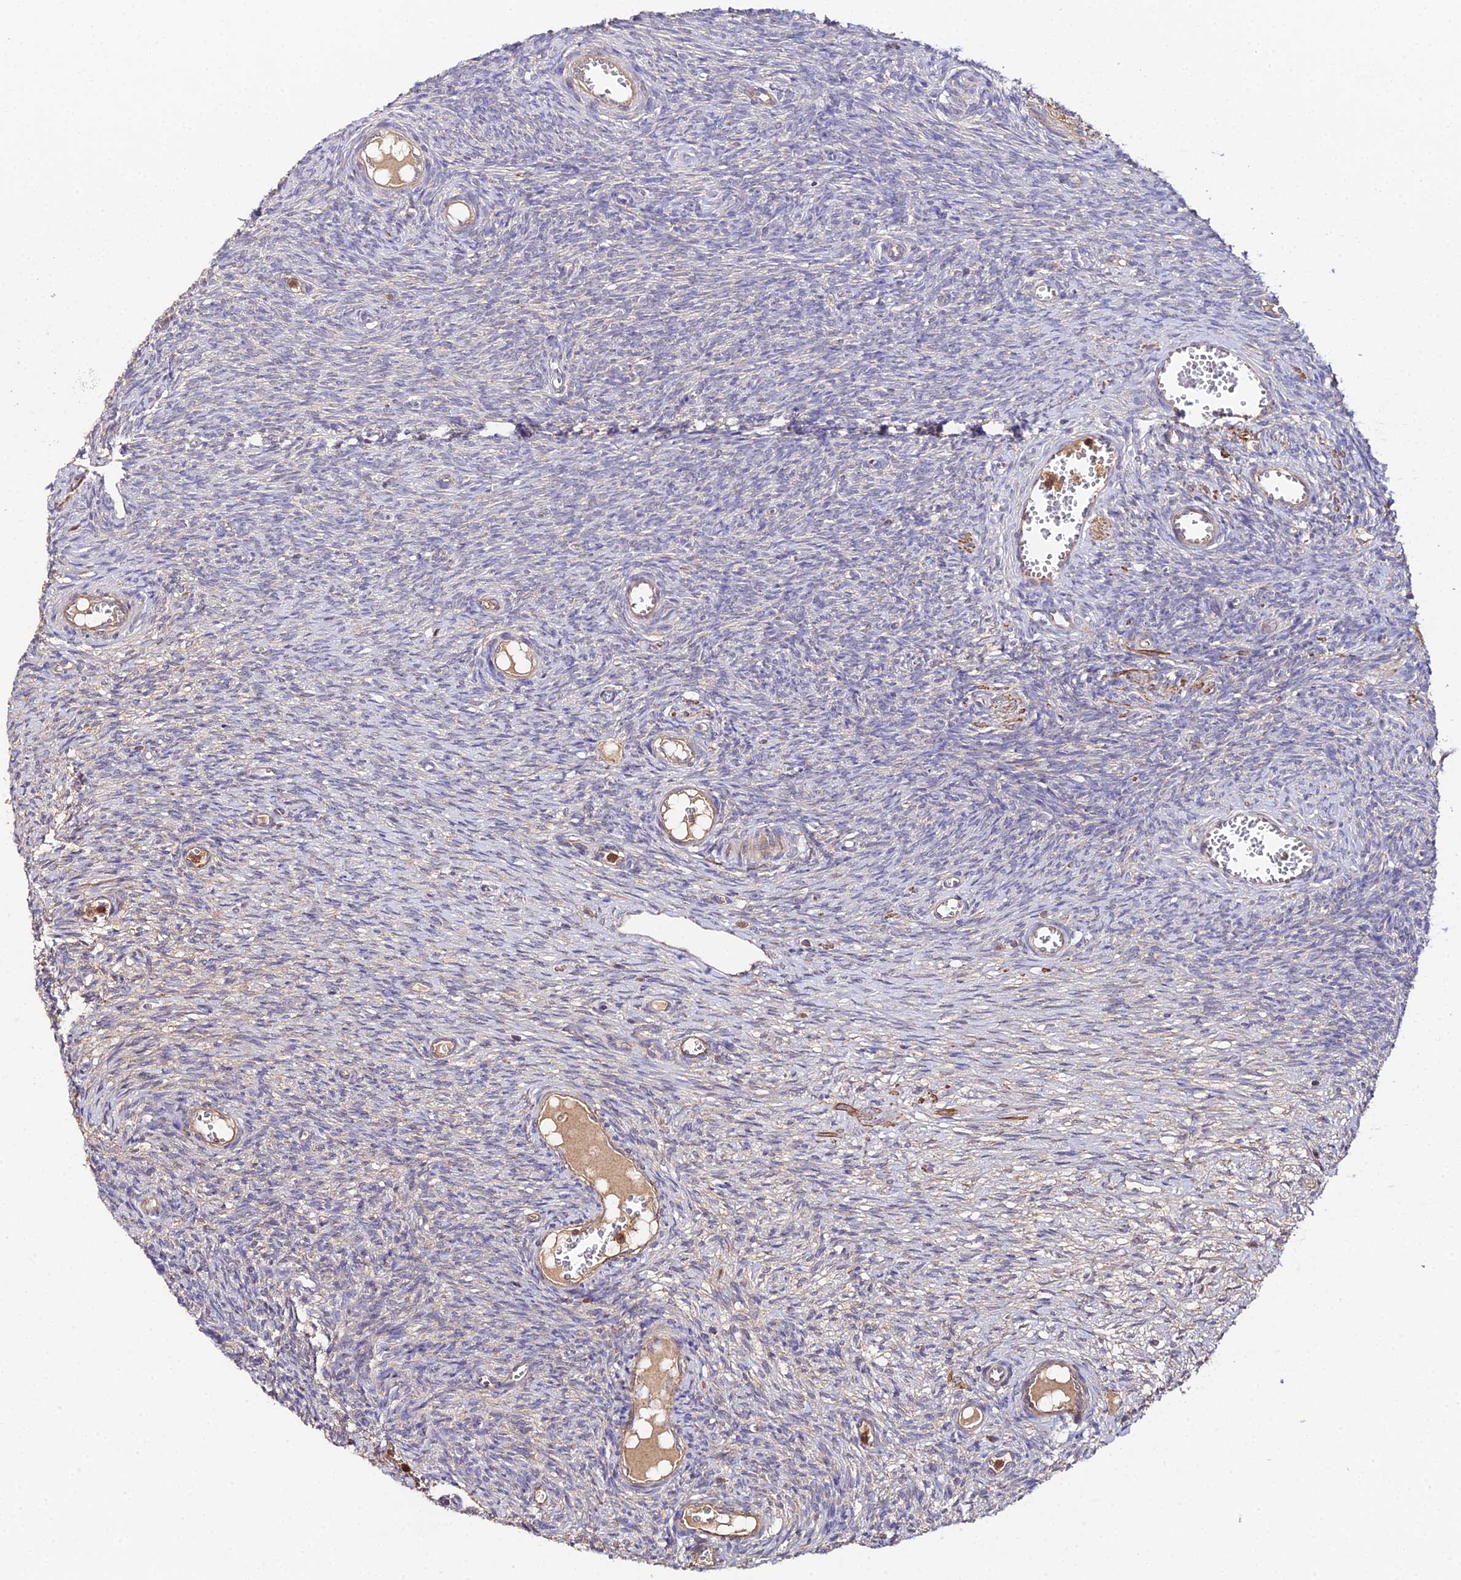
{"staining": {"intensity": "weak", "quantity": "<25%", "location": "cytoplasmic/membranous"}, "tissue": "ovary", "cell_type": "Ovarian stroma cells", "image_type": "normal", "snomed": [{"axis": "morphology", "description": "Normal tissue, NOS"}, {"axis": "topography", "description": "Ovary"}], "caption": "High magnification brightfield microscopy of benign ovary stained with DAB (3,3'-diaminobenzidine) (brown) and counterstained with hematoxylin (blue): ovarian stroma cells show no significant positivity.", "gene": "TRIM26", "patient": {"sex": "female", "age": 44}}